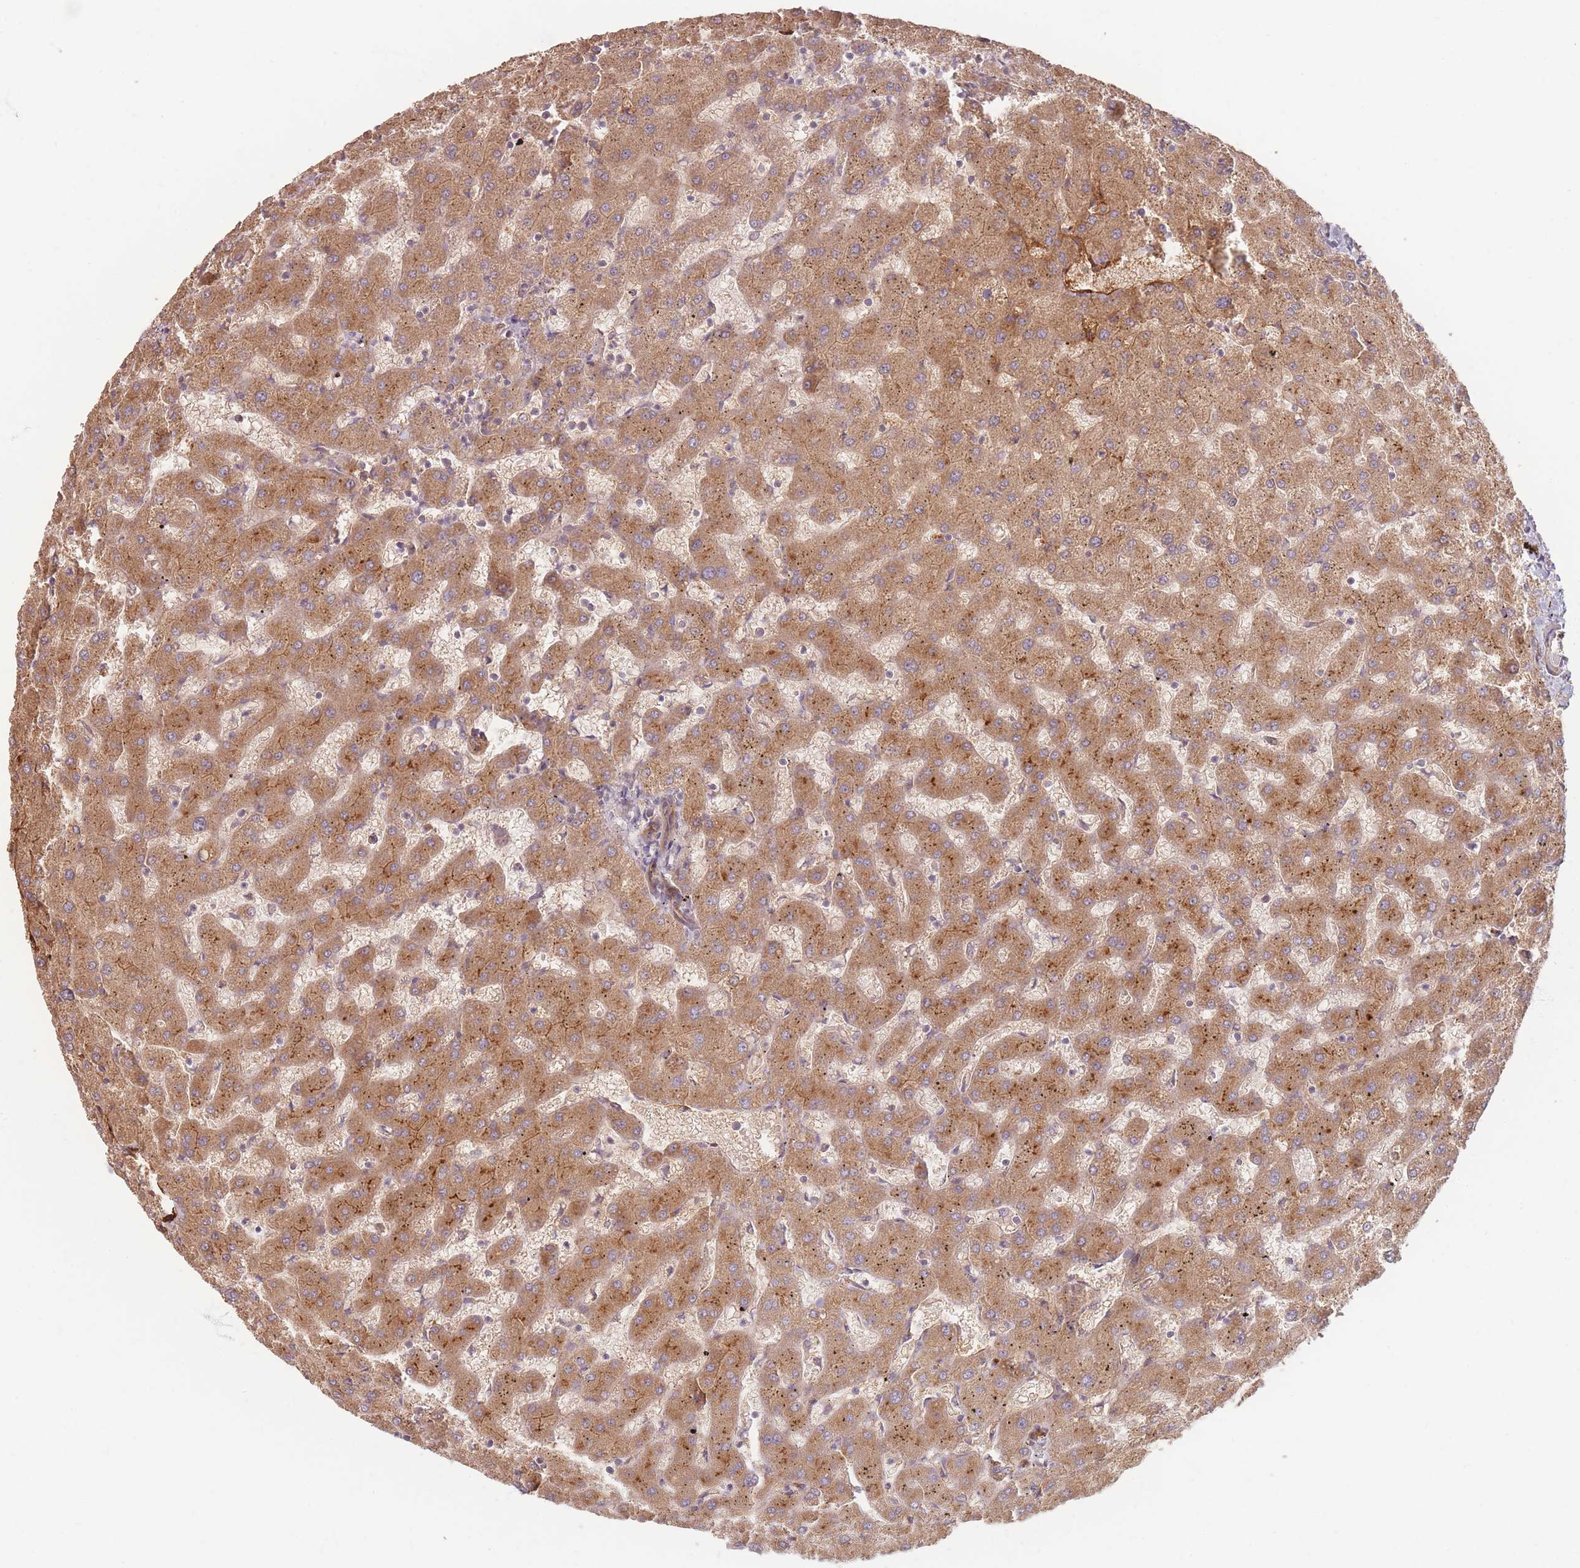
{"staining": {"intensity": "weak", "quantity": "25%-75%", "location": "cytoplasmic/membranous"}, "tissue": "liver", "cell_type": "Cholangiocytes", "image_type": "normal", "snomed": [{"axis": "morphology", "description": "Normal tissue, NOS"}, {"axis": "topography", "description": "Liver"}], "caption": "Protein staining shows weak cytoplasmic/membranous expression in approximately 25%-75% of cholangiocytes in unremarkable liver. The protein of interest is shown in brown color, while the nuclei are stained blue.", "gene": "MRPS6", "patient": {"sex": "female", "age": 63}}